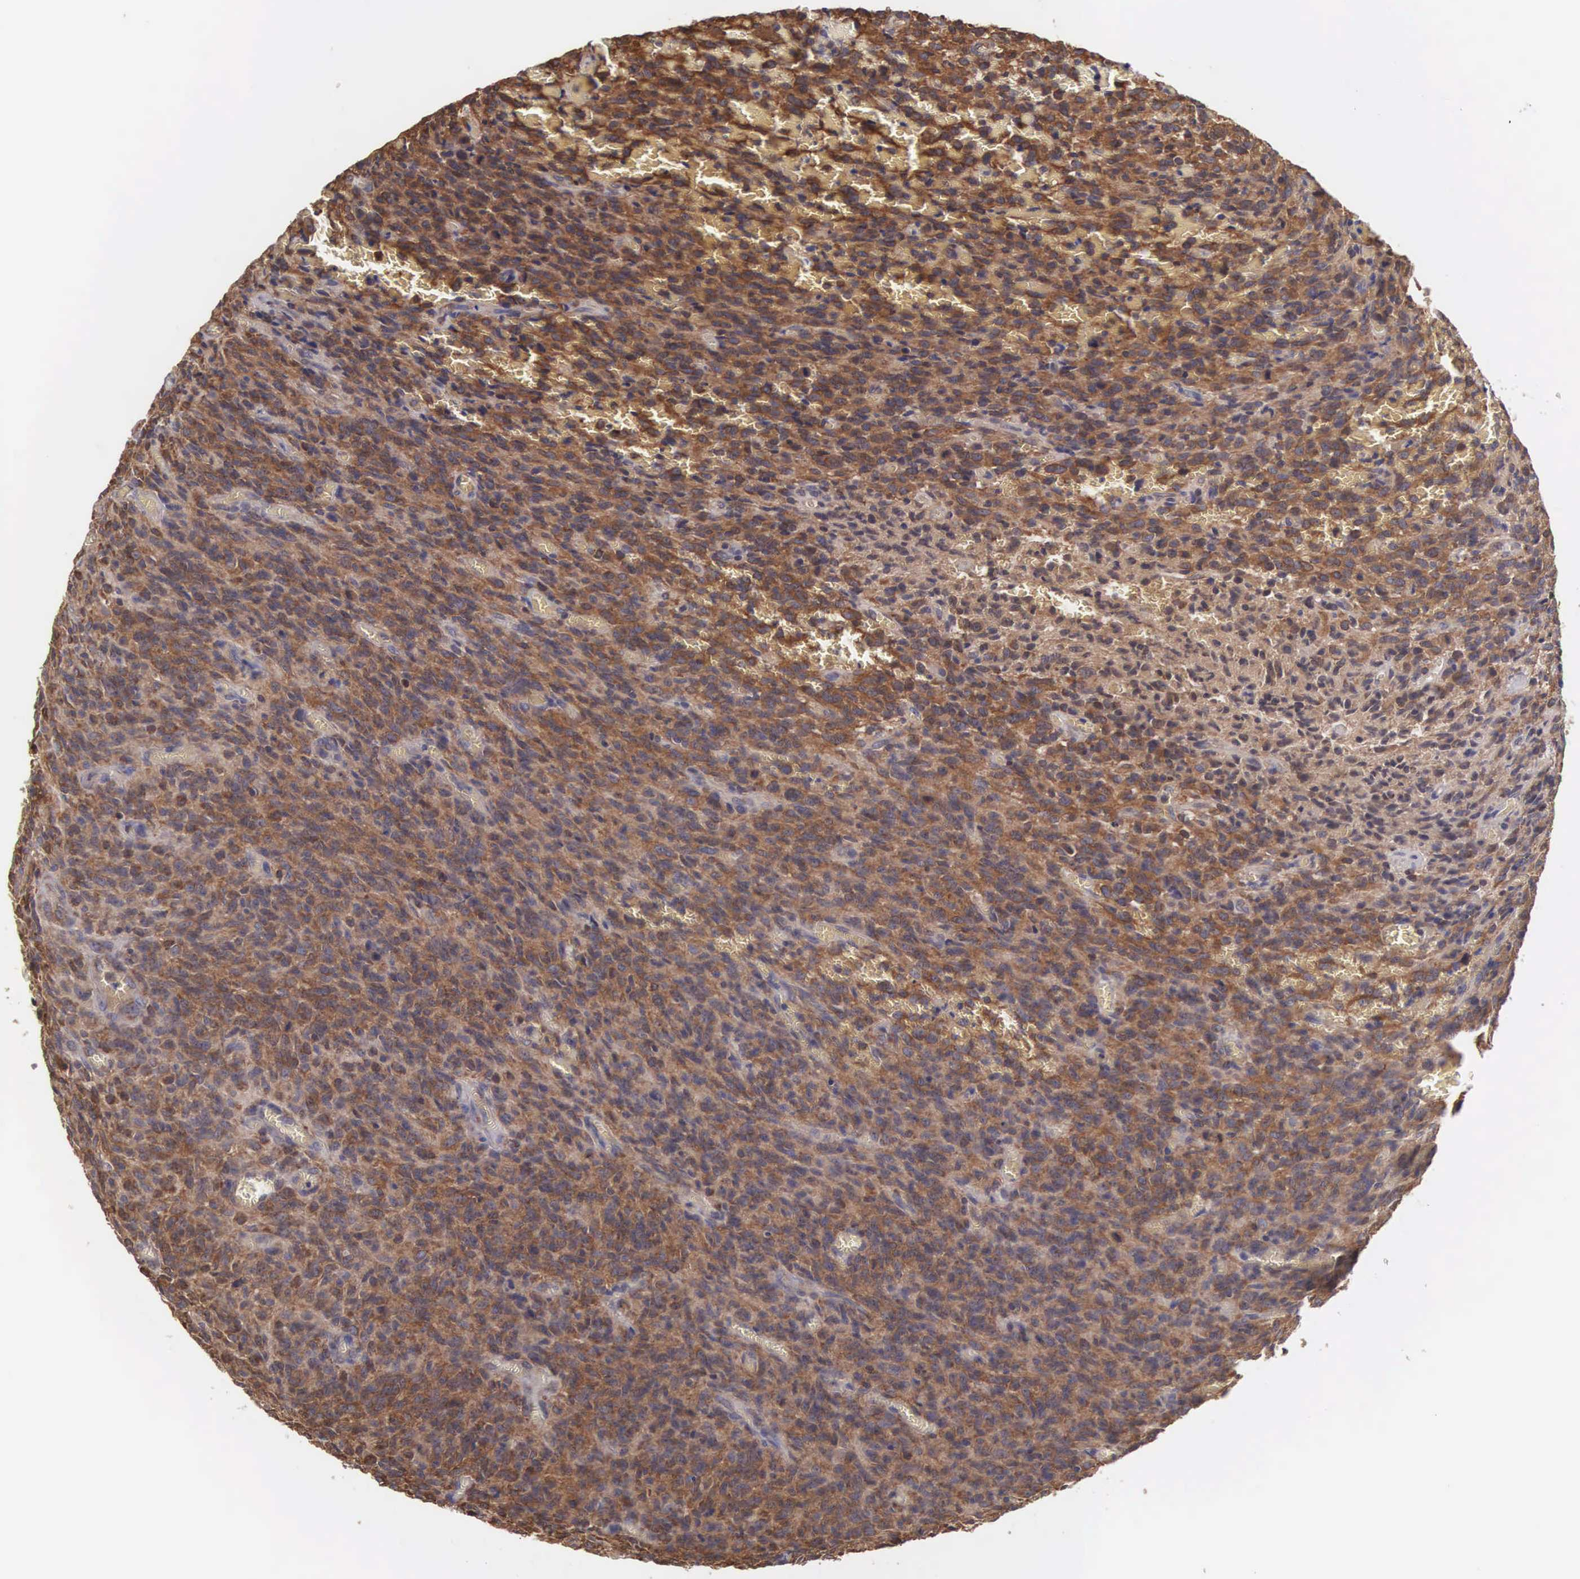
{"staining": {"intensity": "moderate", "quantity": ">75%", "location": "cytoplasmic/membranous"}, "tissue": "glioma", "cell_type": "Tumor cells", "image_type": "cancer", "snomed": [{"axis": "morphology", "description": "Glioma, malignant, High grade"}, {"axis": "topography", "description": "Brain"}], "caption": "Tumor cells show moderate cytoplasmic/membranous expression in approximately >75% of cells in glioma.", "gene": "DHRS1", "patient": {"sex": "male", "age": 56}}